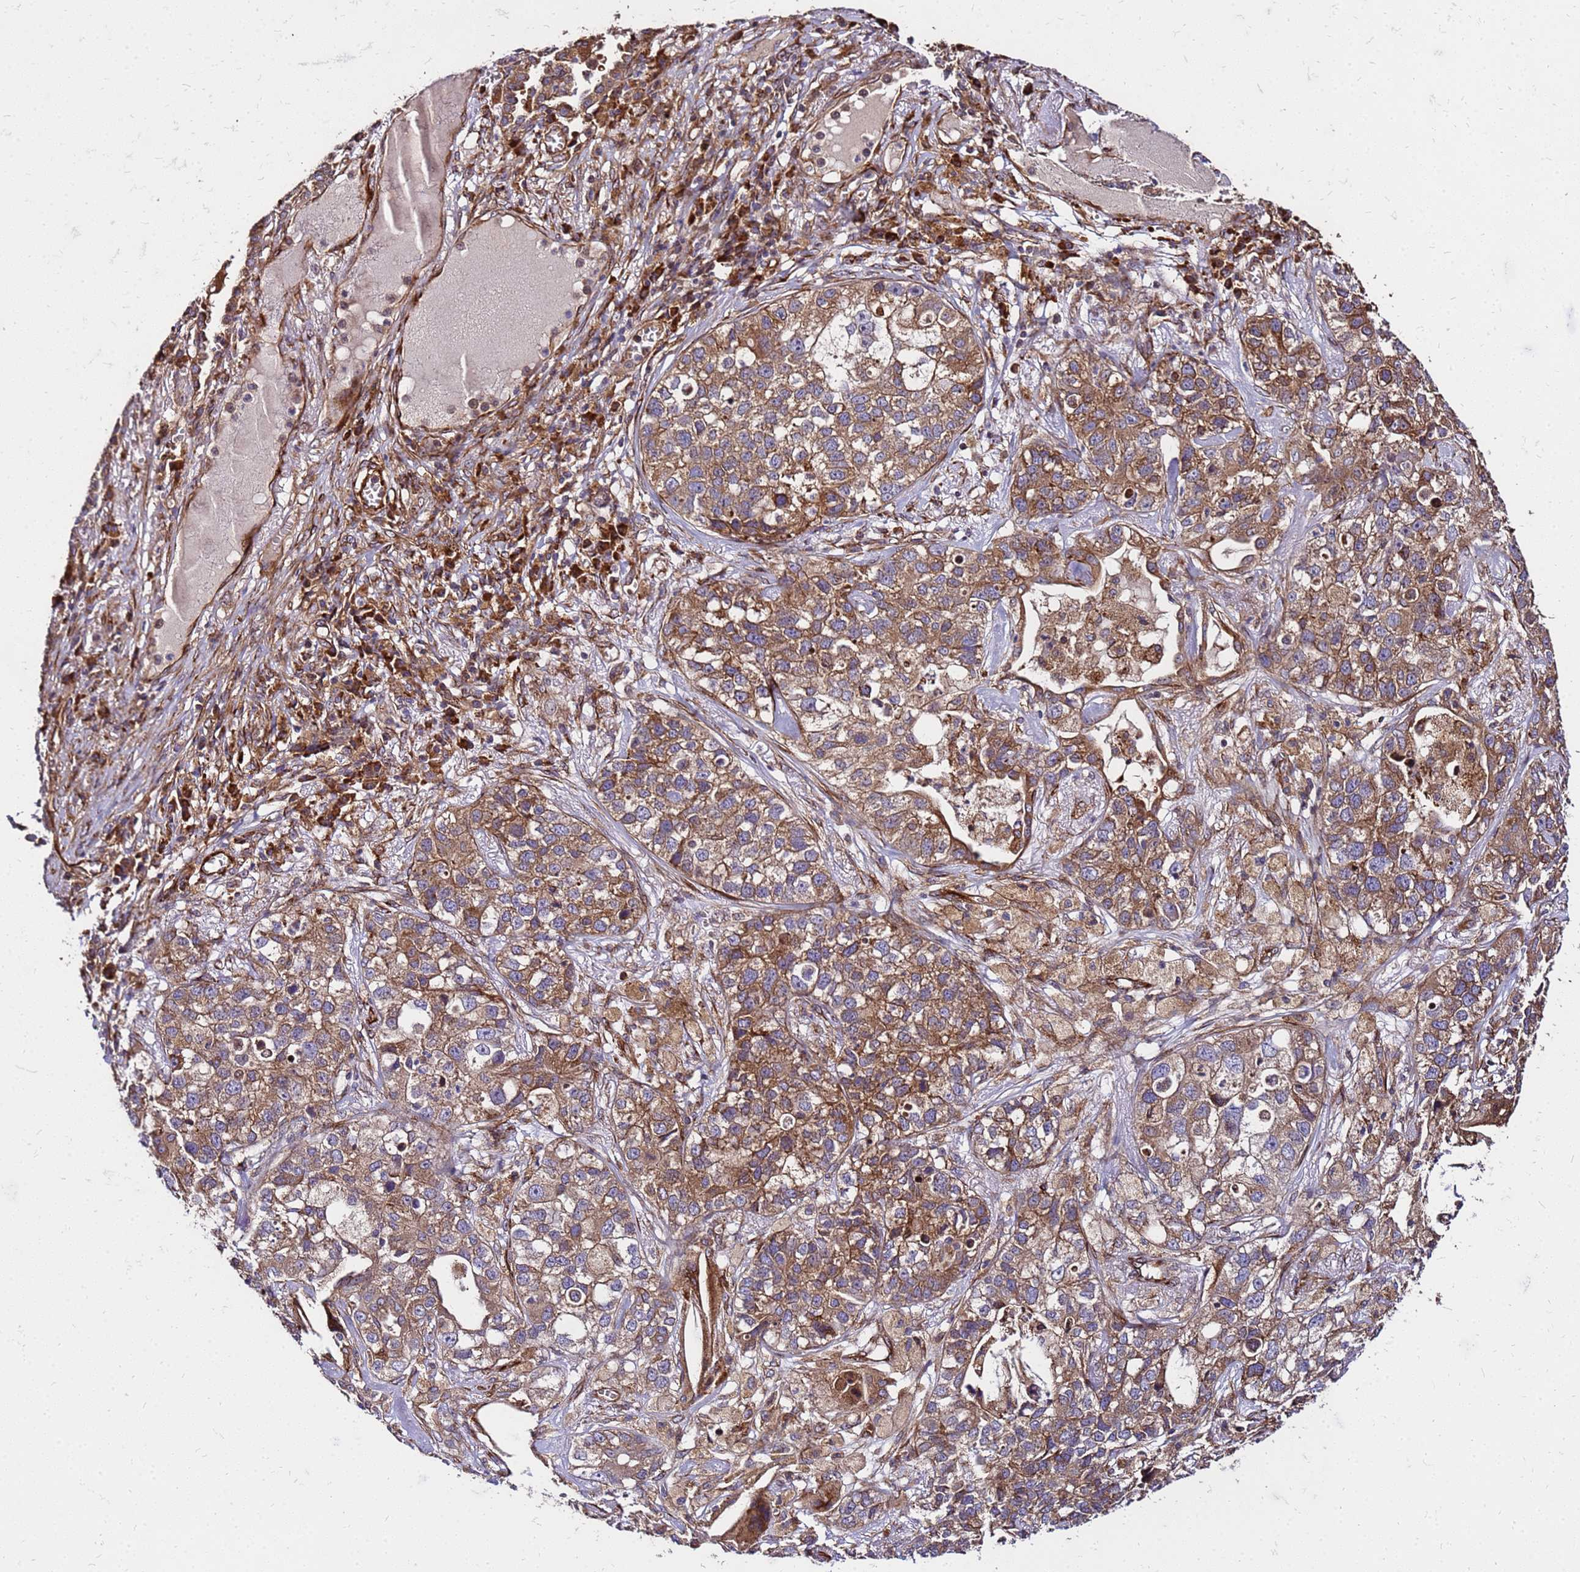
{"staining": {"intensity": "moderate", "quantity": ">75%", "location": "cytoplasmic/membranous"}, "tissue": "lung cancer", "cell_type": "Tumor cells", "image_type": "cancer", "snomed": [{"axis": "morphology", "description": "Adenocarcinoma, NOS"}, {"axis": "topography", "description": "Lung"}], "caption": "An immunohistochemistry photomicrograph of tumor tissue is shown. Protein staining in brown labels moderate cytoplasmic/membranous positivity in lung cancer (adenocarcinoma) within tumor cells.", "gene": "WWC2", "patient": {"sex": "male", "age": 49}}